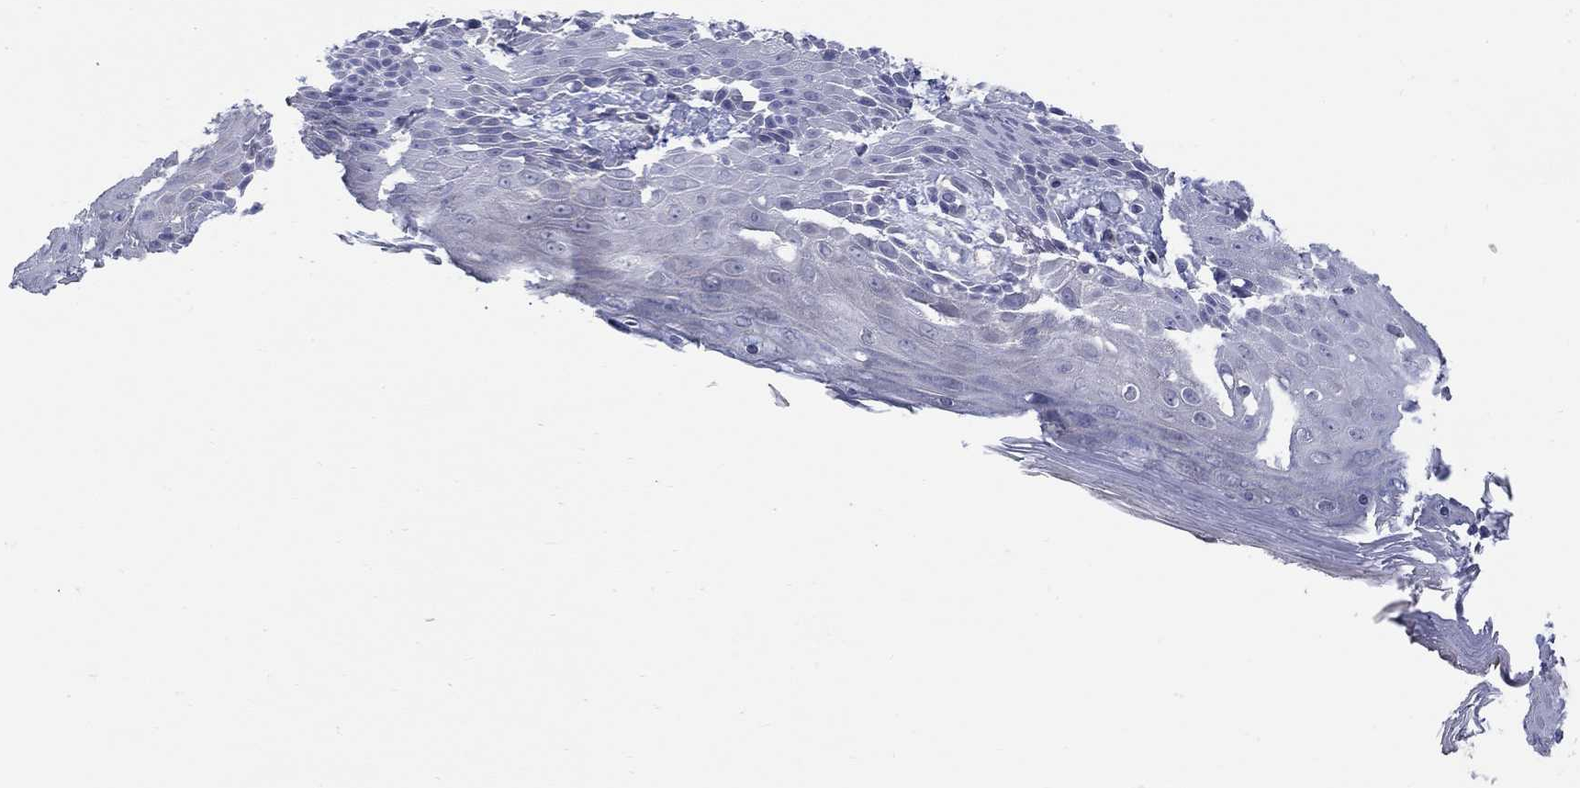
{"staining": {"intensity": "negative", "quantity": "none", "location": "none"}, "tissue": "skin", "cell_type": "Epidermal cells", "image_type": "normal", "snomed": [{"axis": "morphology", "description": "Normal tissue, NOS"}, {"axis": "topography", "description": "Anal"}], "caption": "A high-resolution photomicrograph shows immunohistochemistry (IHC) staining of benign skin, which demonstrates no significant positivity in epidermal cells.", "gene": "ABCA4", "patient": {"sex": "male", "age": 36}}